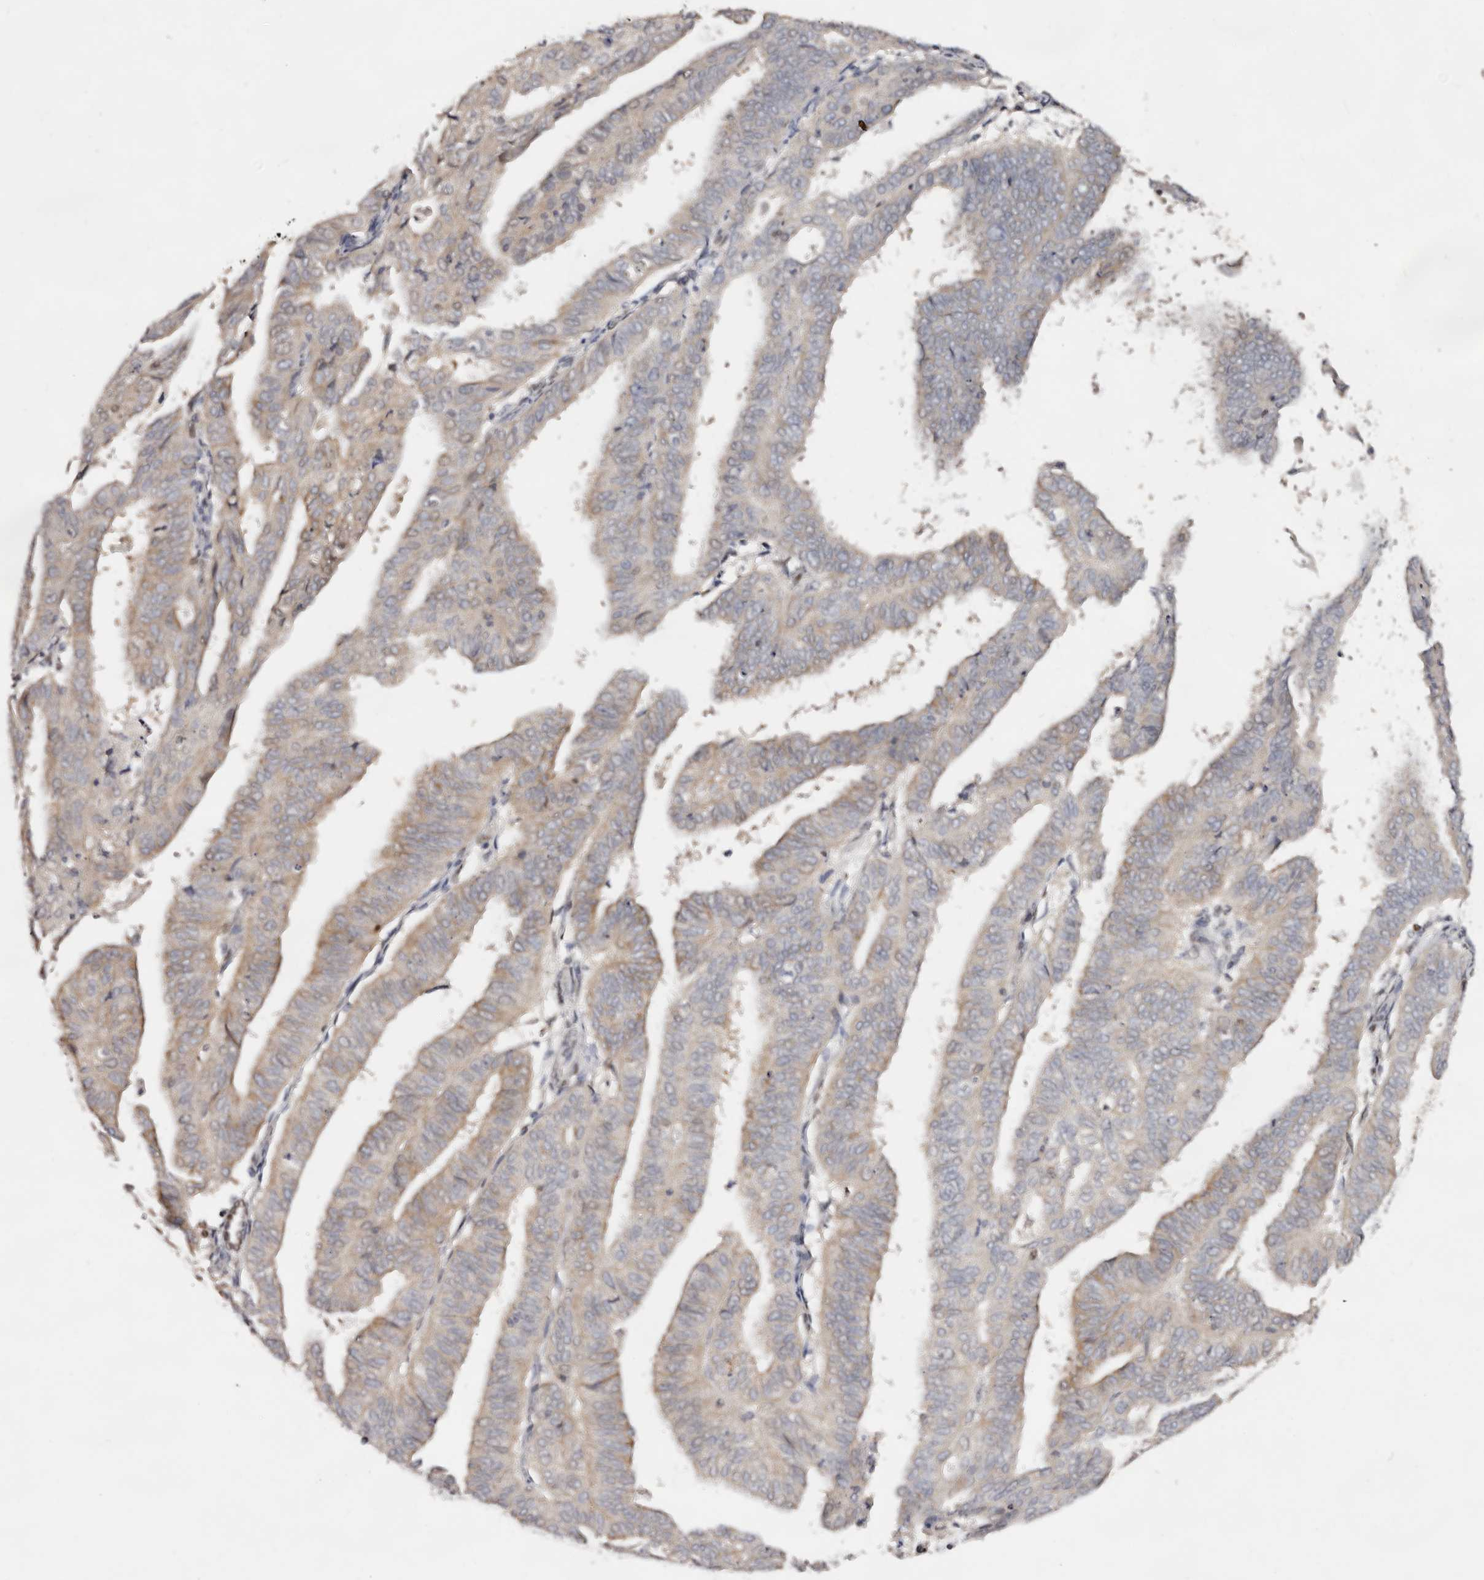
{"staining": {"intensity": "weak", "quantity": "<25%", "location": "cytoplasmic/membranous"}, "tissue": "endometrial cancer", "cell_type": "Tumor cells", "image_type": "cancer", "snomed": [{"axis": "morphology", "description": "Adenocarcinoma, NOS"}, {"axis": "topography", "description": "Uterus"}], "caption": "Image shows no significant protein staining in tumor cells of adenocarcinoma (endometrial).", "gene": "IQGAP3", "patient": {"sex": "female", "age": 77}}